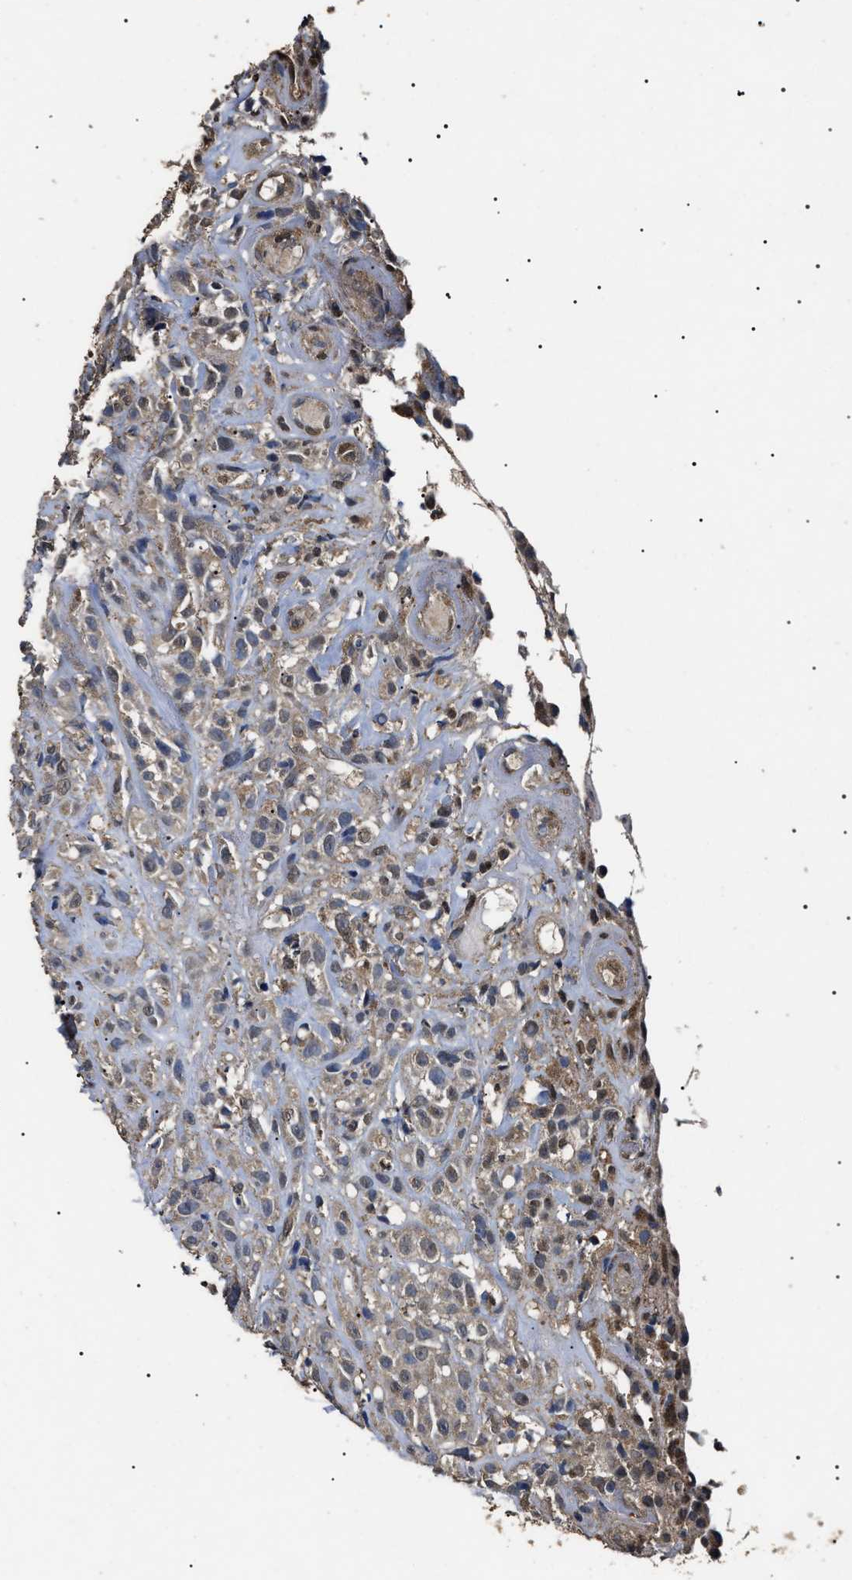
{"staining": {"intensity": "weak", "quantity": "<25%", "location": "cytoplasmic/membranous,nuclear"}, "tissue": "head and neck cancer", "cell_type": "Tumor cells", "image_type": "cancer", "snomed": [{"axis": "morphology", "description": "Normal tissue, NOS"}, {"axis": "morphology", "description": "Squamous cell carcinoma, NOS"}, {"axis": "topography", "description": "Cartilage tissue"}, {"axis": "topography", "description": "Head-Neck"}], "caption": "High magnification brightfield microscopy of head and neck cancer stained with DAB (brown) and counterstained with hematoxylin (blue): tumor cells show no significant expression.", "gene": "PSMD8", "patient": {"sex": "male", "age": 62}}